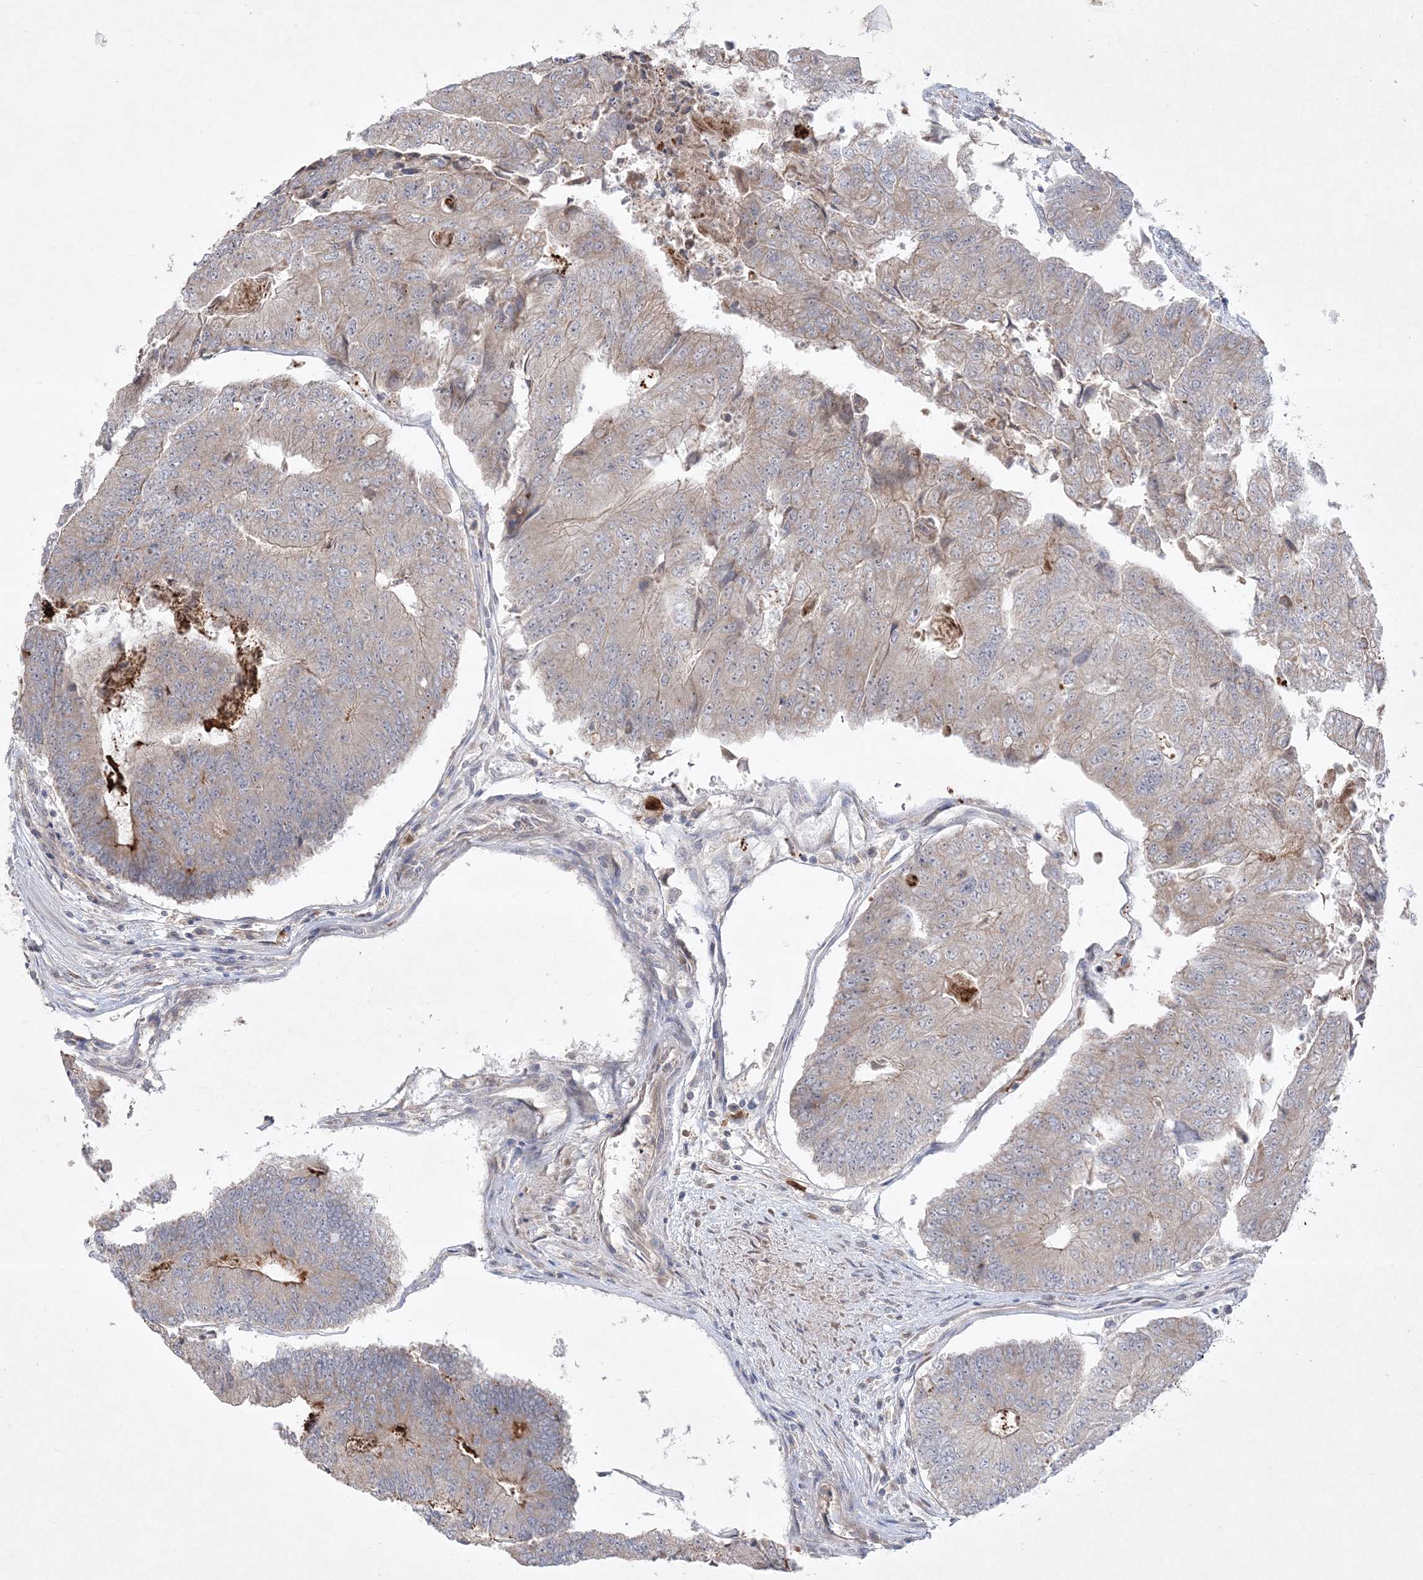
{"staining": {"intensity": "weak", "quantity": "25%-75%", "location": "cytoplasmic/membranous"}, "tissue": "colorectal cancer", "cell_type": "Tumor cells", "image_type": "cancer", "snomed": [{"axis": "morphology", "description": "Adenocarcinoma, NOS"}, {"axis": "topography", "description": "Colon"}], "caption": "Approximately 25%-75% of tumor cells in colorectal cancer exhibit weak cytoplasmic/membranous protein staining as visualized by brown immunohistochemical staining.", "gene": "CLNK", "patient": {"sex": "female", "age": 67}}